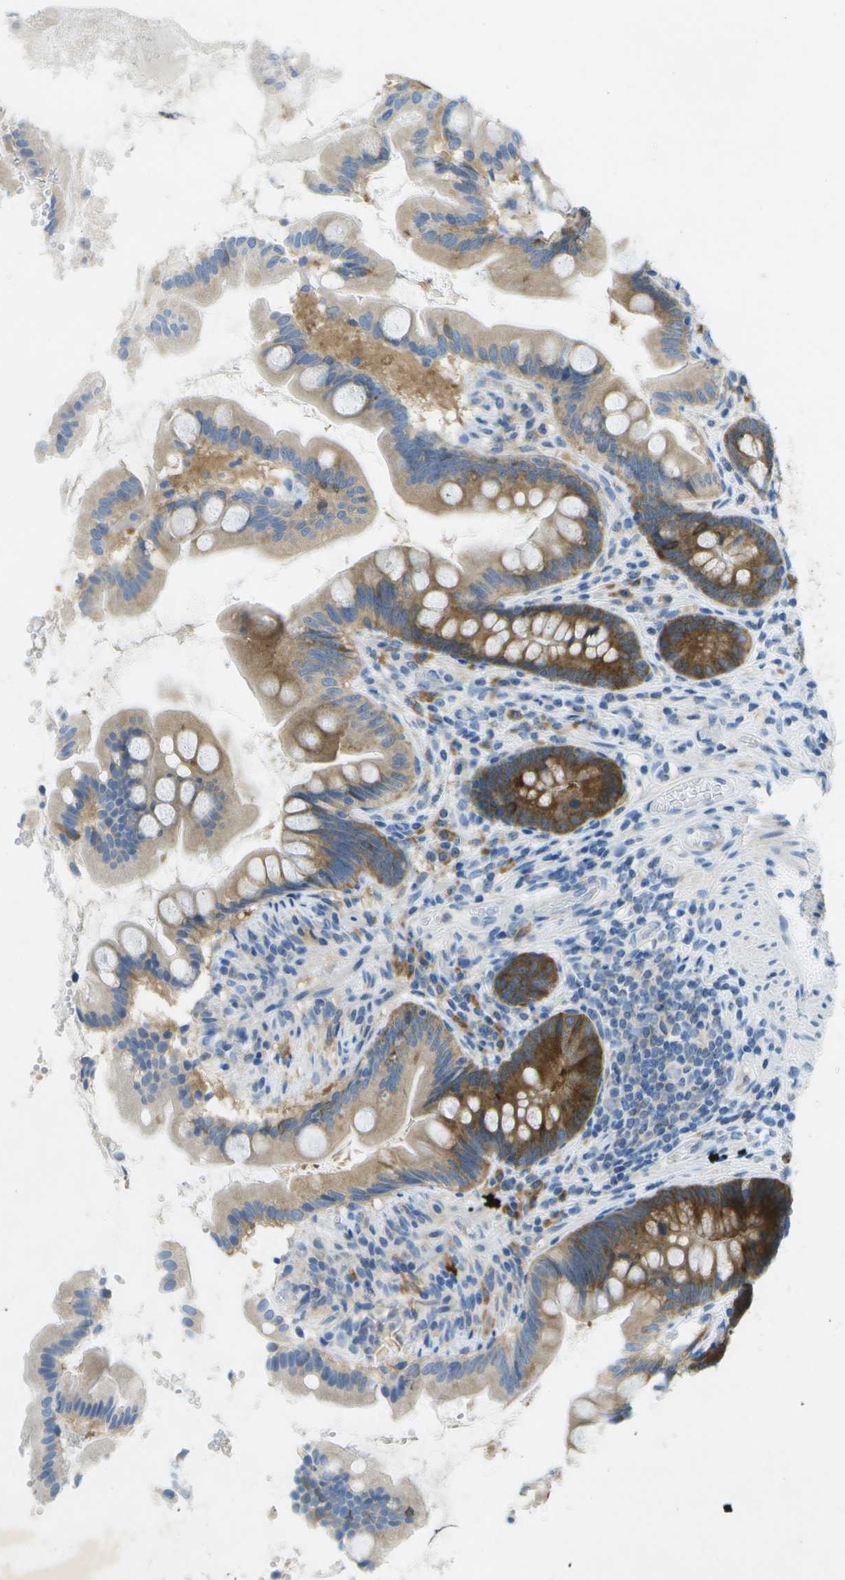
{"staining": {"intensity": "strong", "quantity": "25%-75%", "location": "cytoplasmic/membranous"}, "tissue": "small intestine", "cell_type": "Glandular cells", "image_type": "normal", "snomed": [{"axis": "morphology", "description": "Normal tissue, NOS"}, {"axis": "topography", "description": "Small intestine"}], "caption": "Immunohistochemical staining of normal human small intestine displays high levels of strong cytoplasmic/membranous positivity in about 25%-75% of glandular cells. The staining was performed using DAB to visualize the protein expression in brown, while the nuclei were stained in blue with hematoxylin (Magnification: 20x).", "gene": "WNK2", "patient": {"sex": "female", "age": 56}}